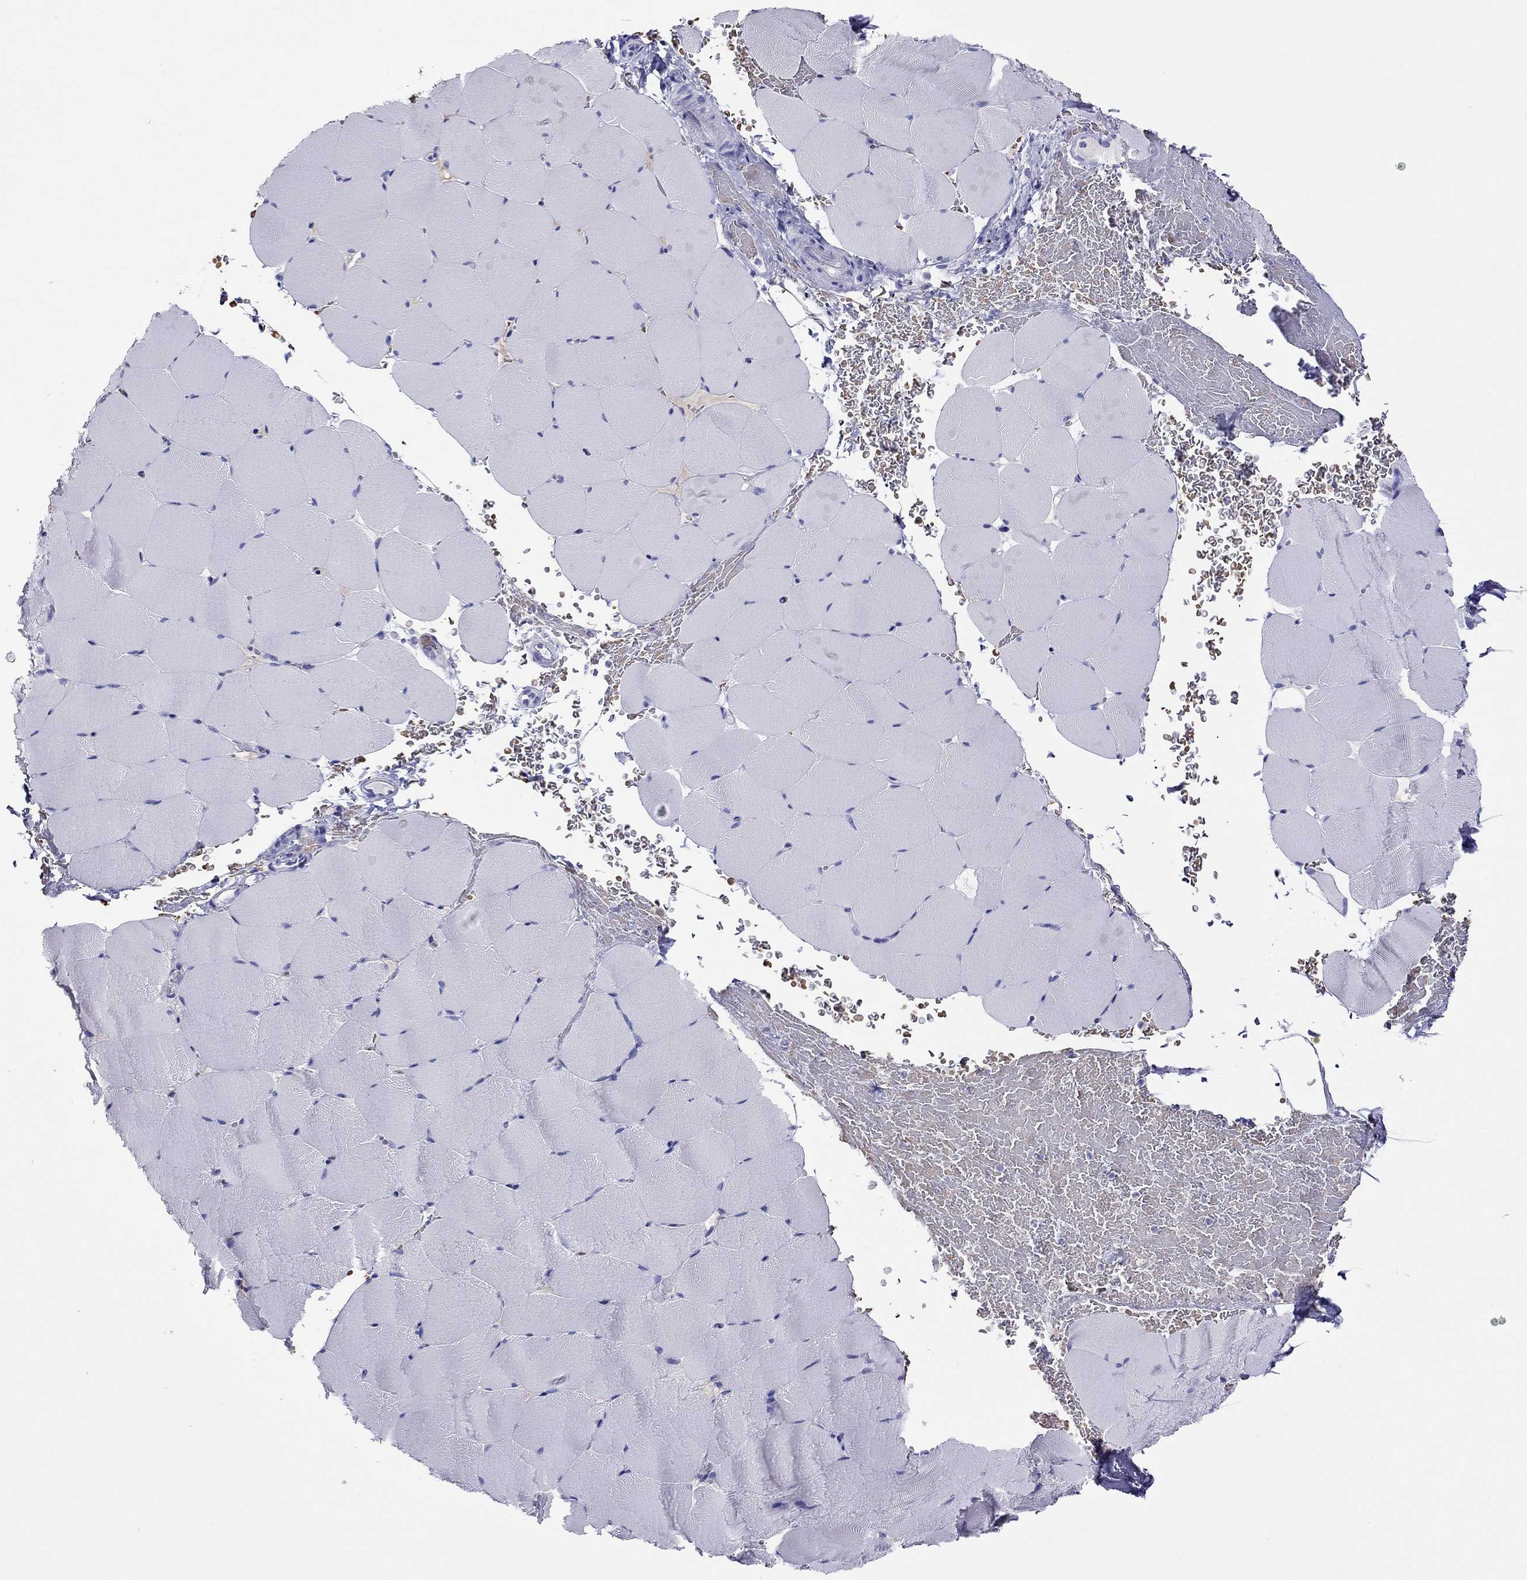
{"staining": {"intensity": "negative", "quantity": "none", "location": "none"}, "tissue": "skeletal muscle", "cell_type": "Myocytes", "image_type": "normal", "snomed": [{"axis": "morphology", "description": "Normal tissue, NOS"}, {"axis": "topography", "description": "Skeletal muscle"}], "caption": "Myocytes are negative for brown protein staining in unremarkable skeletal muscle.", "gene": "PTPRN", "patient": {"sex": "female", "age": 37}}